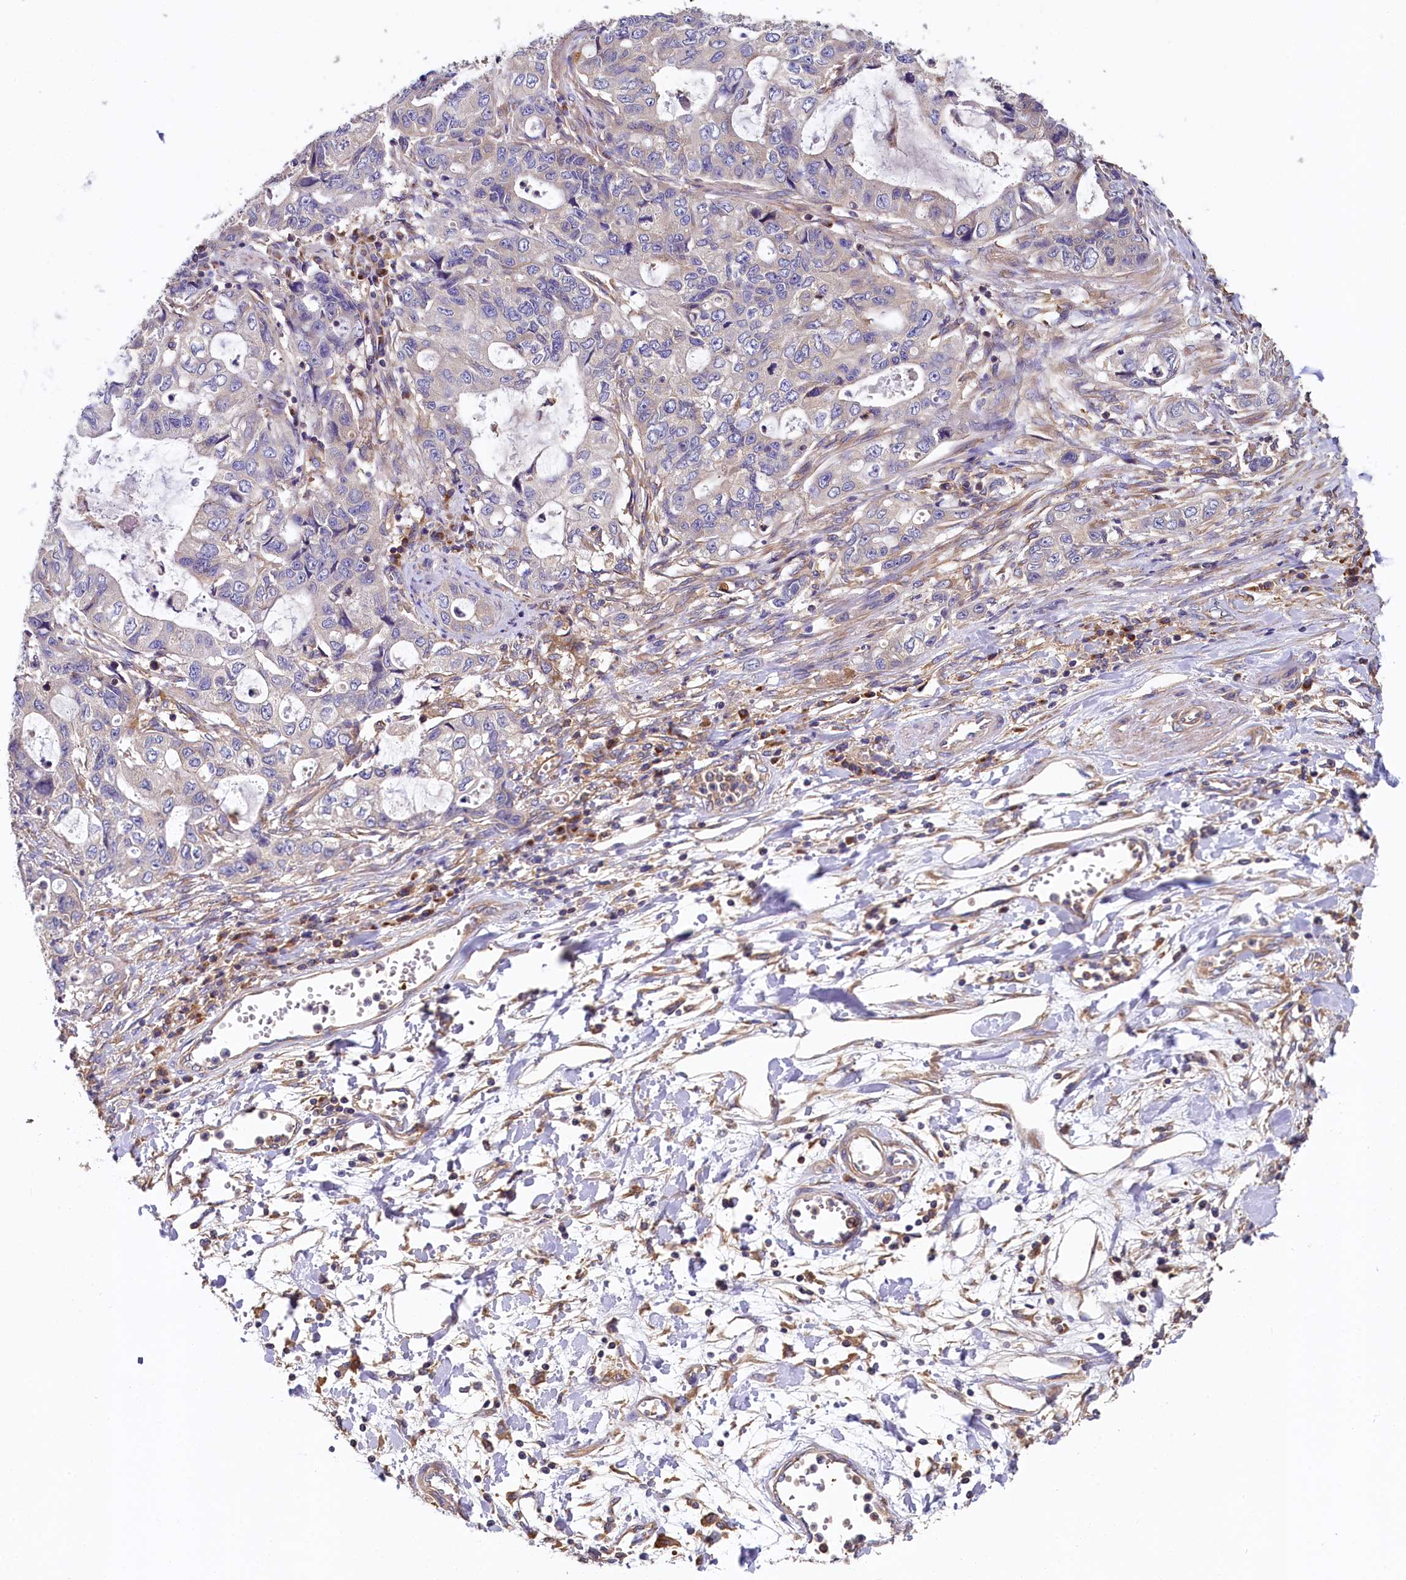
{"staining": {"intensity": "weak", "quantity": "<25%", "location": "cytoplasmic/membranous"}, "tissue": "stomach cancer", "cell_type": "Tumor cells", "image_type": "cancer", "snomed": [{"axis": "morphology", "description": "Adenocarcinoma, NOS"}, {"axis": "topography", "description": "Stomach, upper"}], "caption": "The image shows no staining of tumor cells in stomach cancer (adenocarcinoma).", "gene": "PPIP5K1", "patient": {"sex": "female", "age": 52}}